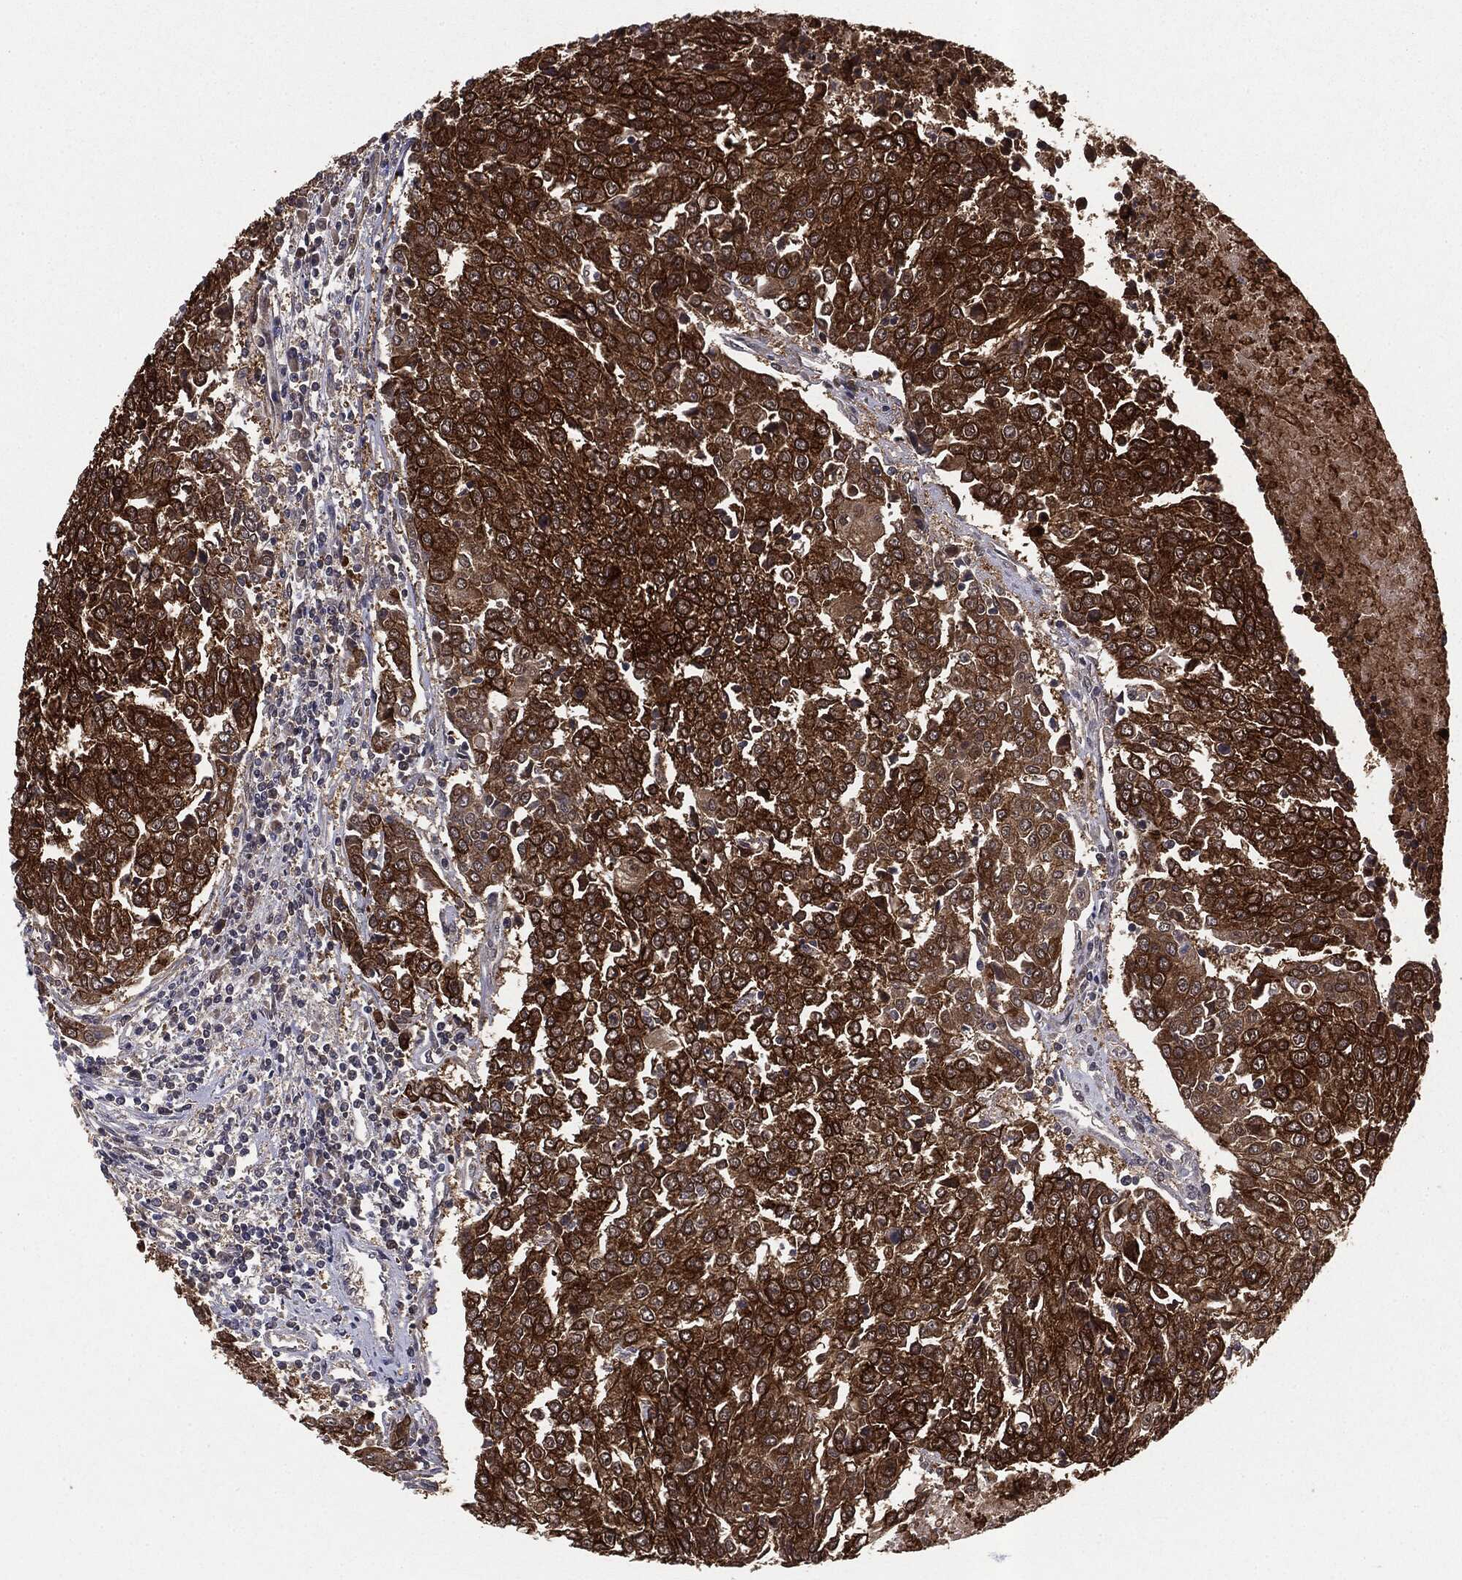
{"staining": {"intensity": "strong", "quantity": ">75%", "location": "cytoplasmic/membranous"}, "tissue": "urothelial cancer", "cell_type": "Tumor cells", "image_type": "cancer", "snomed": [{"axis": "morphology", "description": "Urothelial carcinoma, High grade"}, {"axis": "topography", "description": "Urinary bladder"}], "caption": "Urothelial carcinoma (high-grade) stained with IHC reveals strong cytoplasmic/membranous expression in approximately >75% of tumor cells.", "gene": "KRT7", "patient": {"sex": "female", "age": 85}}